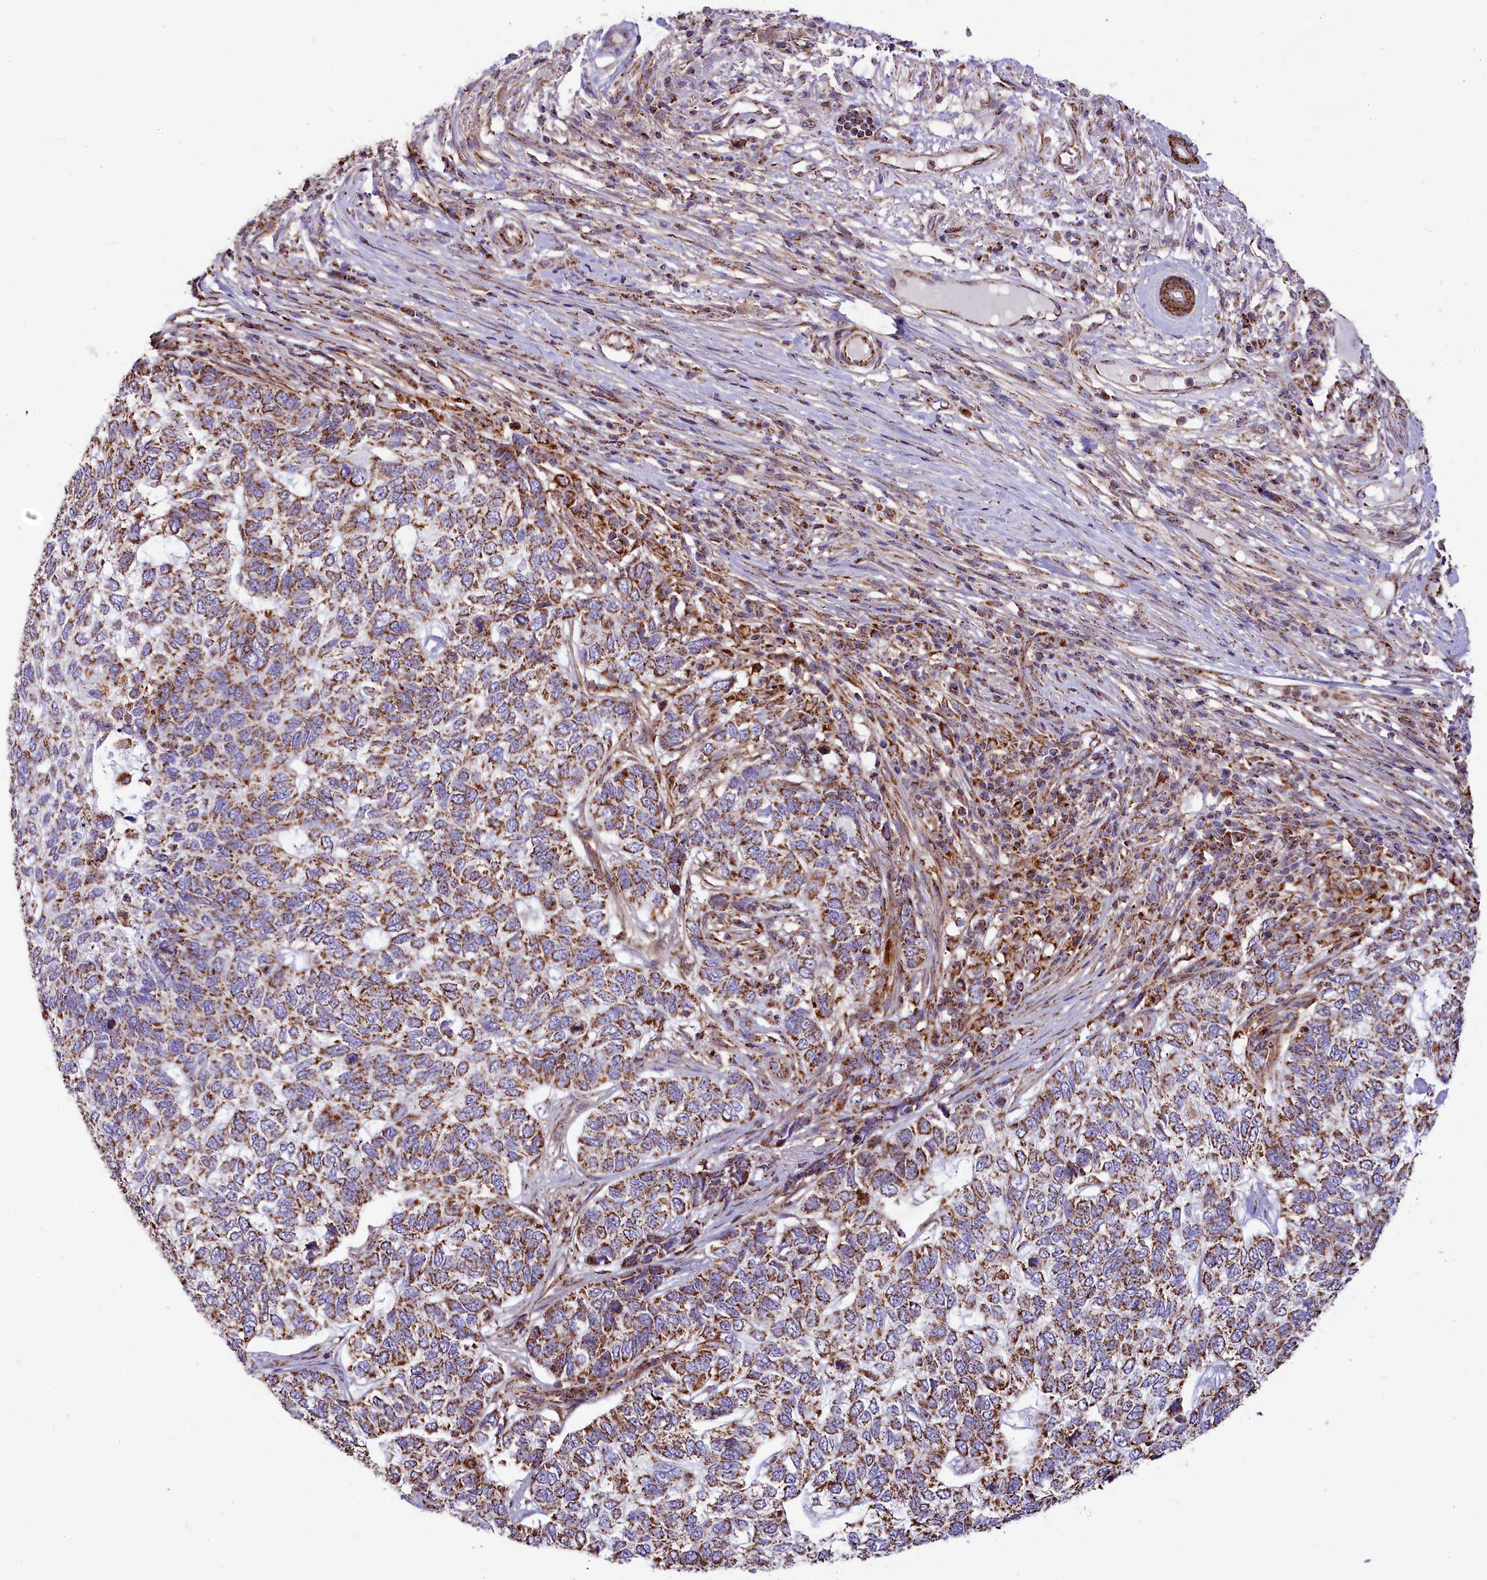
{"staining": {"intensity": "moderate", "quantity": ">75%", "location": "cytoplasmic/membranous"}, "tissue": "skin cancer", "cell_type": "Tumor cells", "image_type": "cancer", "snomed": [{"axis": "morphology", "description": "Basal cell carcinoma"}, {"axis": "topography", "description": "Skin"}], "caption": "Immunohistochemistry (IHC) micrograph of neoplastic tissue: human basal cell carcinoma (skin) stained using immunohistochemistry shows medium levels of moderate protein expression localized specifically in the cytoplasmic/membranous of tumor cells, appearing as a cytoplasmic/membranous brown color.", "gene": "NDUFA8", "patient": {"sex": "female", "age": 65}}